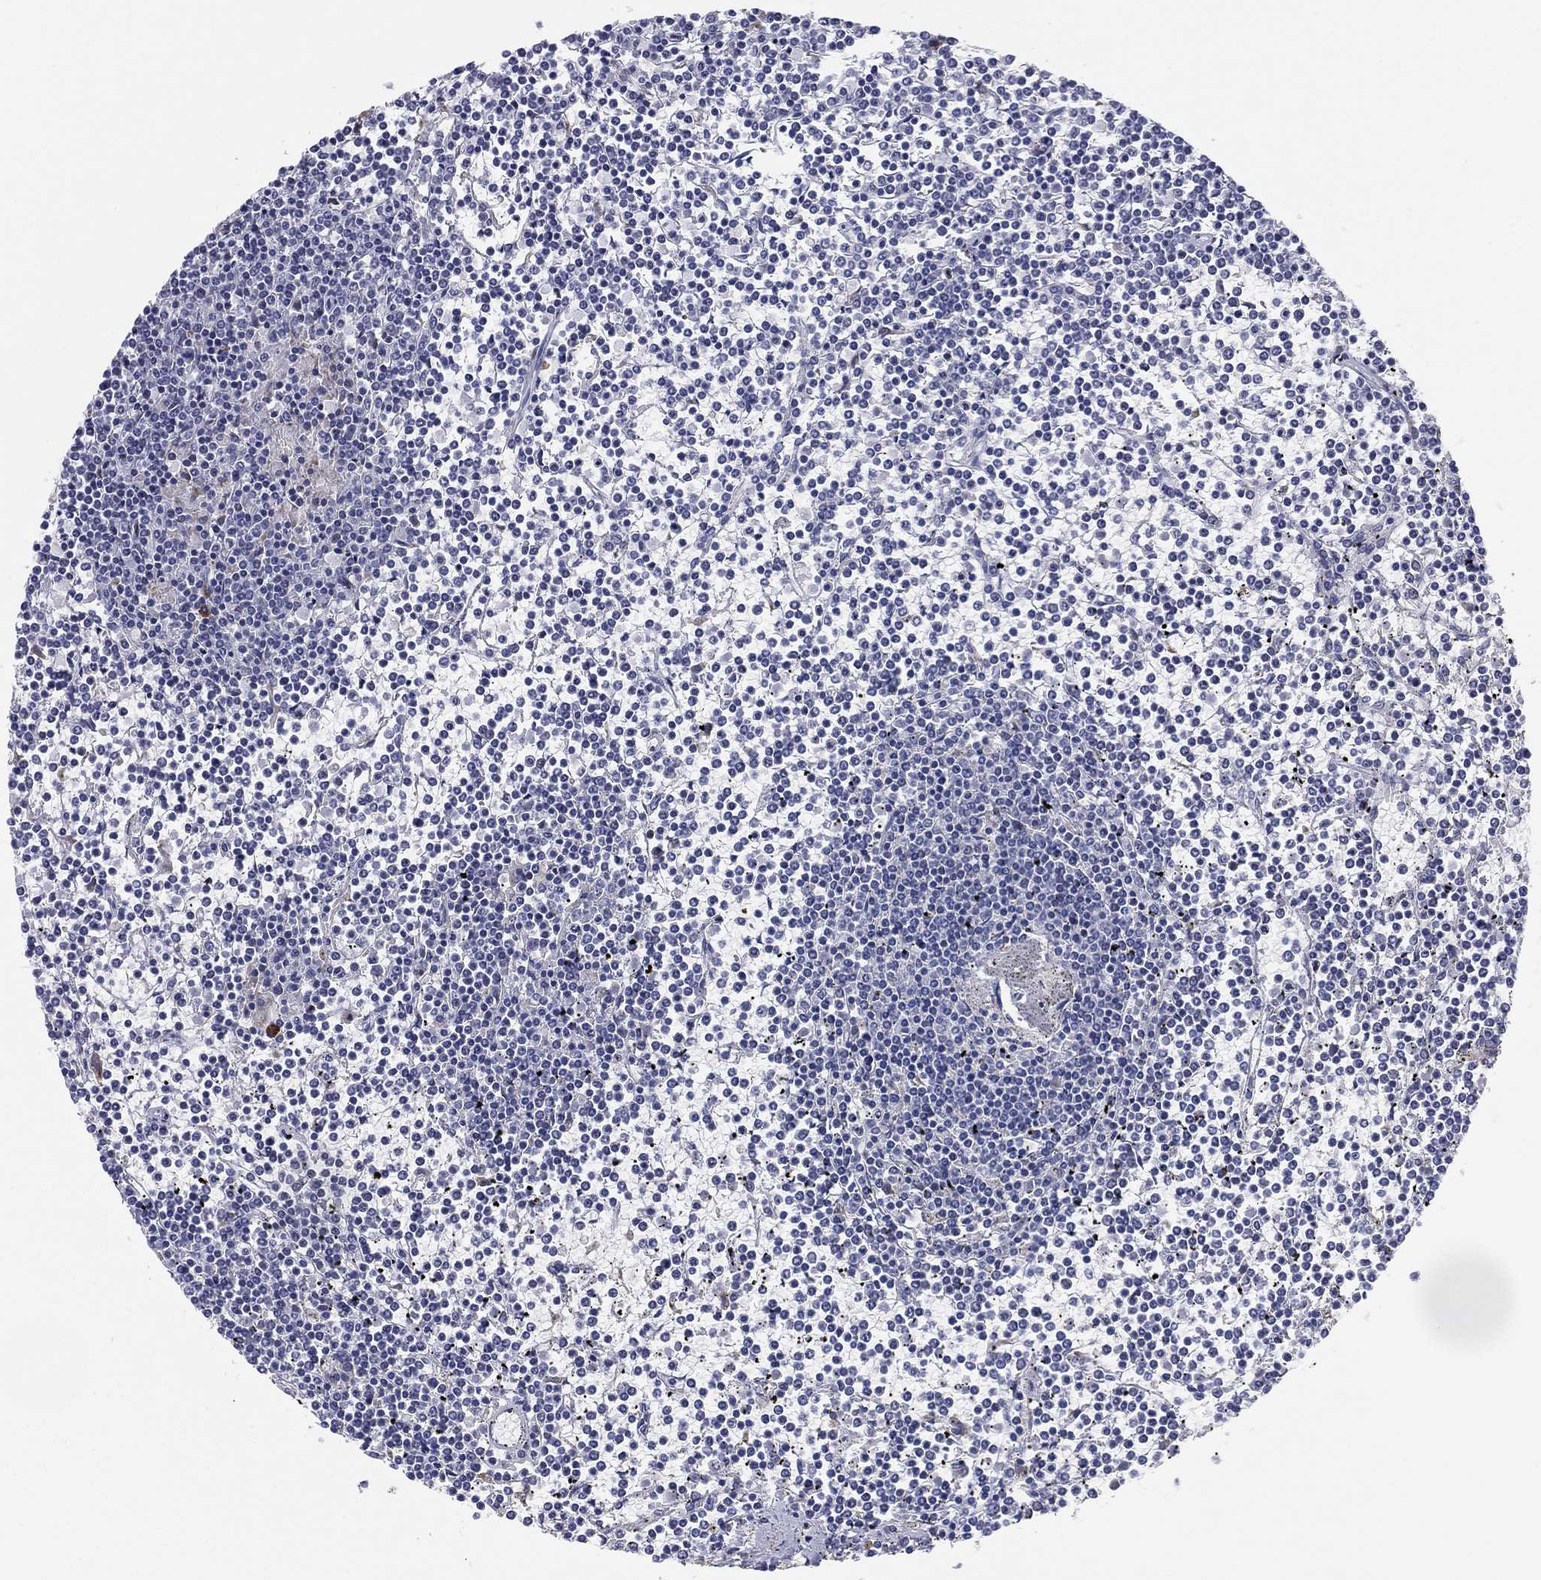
{"staining": {"intensity": "negative", "quantity": "none", "location": "none"}, "tissue": "lymphoma", "cell_type": "Tumor cells", "image_type": "cancer", "snomed": [{"axis": "morphology", "description": "Malignant lymphoma, non-Hodgkin's type, Low grade"}, {"axis": "topography", "description": "Spleen"}], "caption": "IHC histopathology image of neoplastic tissue: lymphoma stained with DAB shows no significant protein positivity in tumor cells. The staining was performed using DAB (3,3'-diaminobenzidine) to visualize the protein expression in brown, while the nuclei were stained in blue with hematoxylin (Magnification: 20x).", "gene": "TMEM40", "patient": {"sex": "female", "age": 19}}